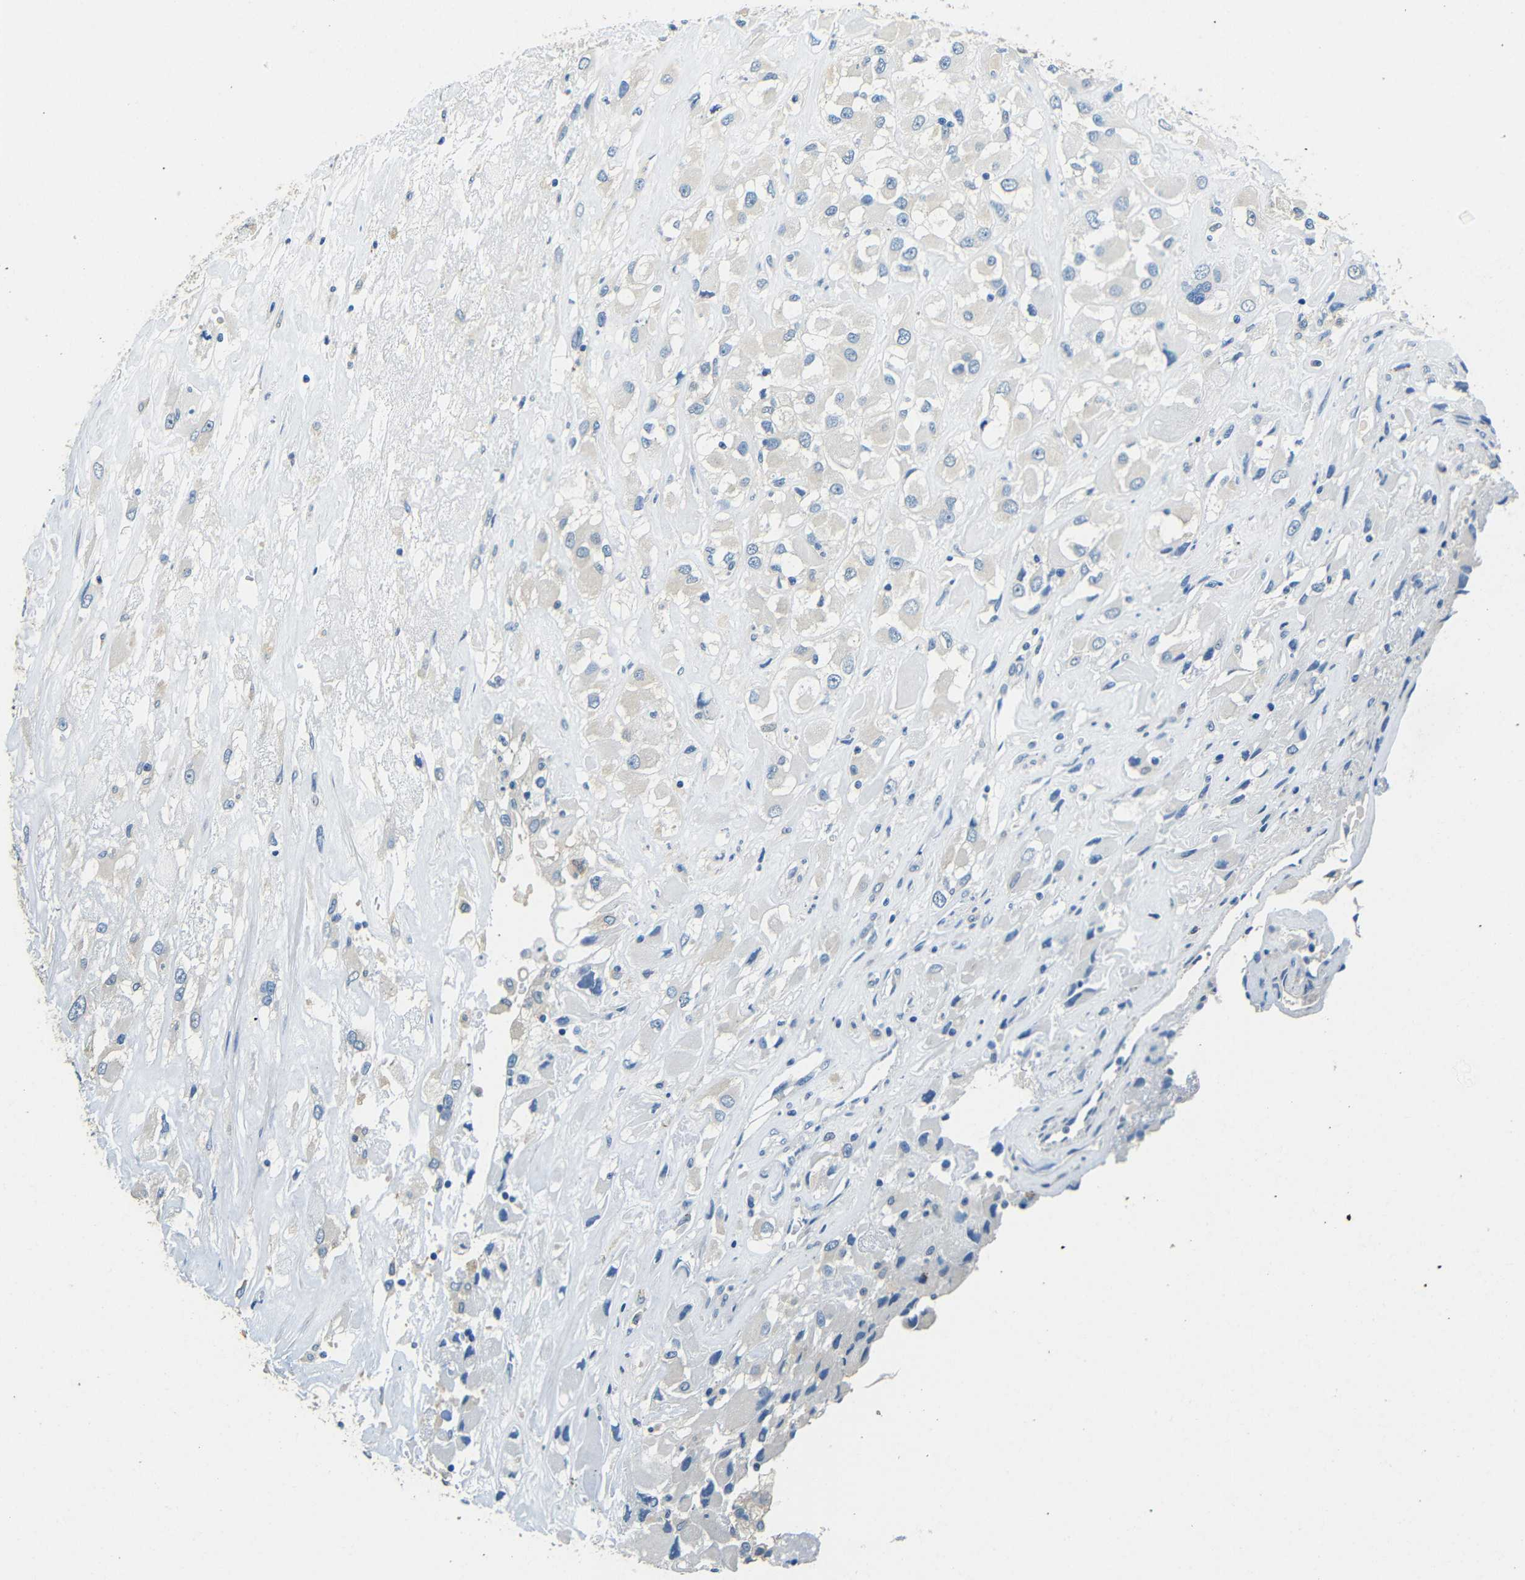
{"staining": {"intensity": "negative", "quantity": "none", "location": "none"}, "tissue": "renal cancer", "cell_type": "Tumor cells", "image_type": "cancer", "snomed": [{"axis": "morphology", "description": "Adenocarcinoma, NOS"}, {"axis": "topography", "description": "Kidney"}], "caption": "Tumor cells are negative for protein expression in human renal adenocarcinoma. (DAB IHC visualized using brightfield microscopy, high magnification).", "gene": "FMO5", "patient": {"sex": "female", "age": 52}}